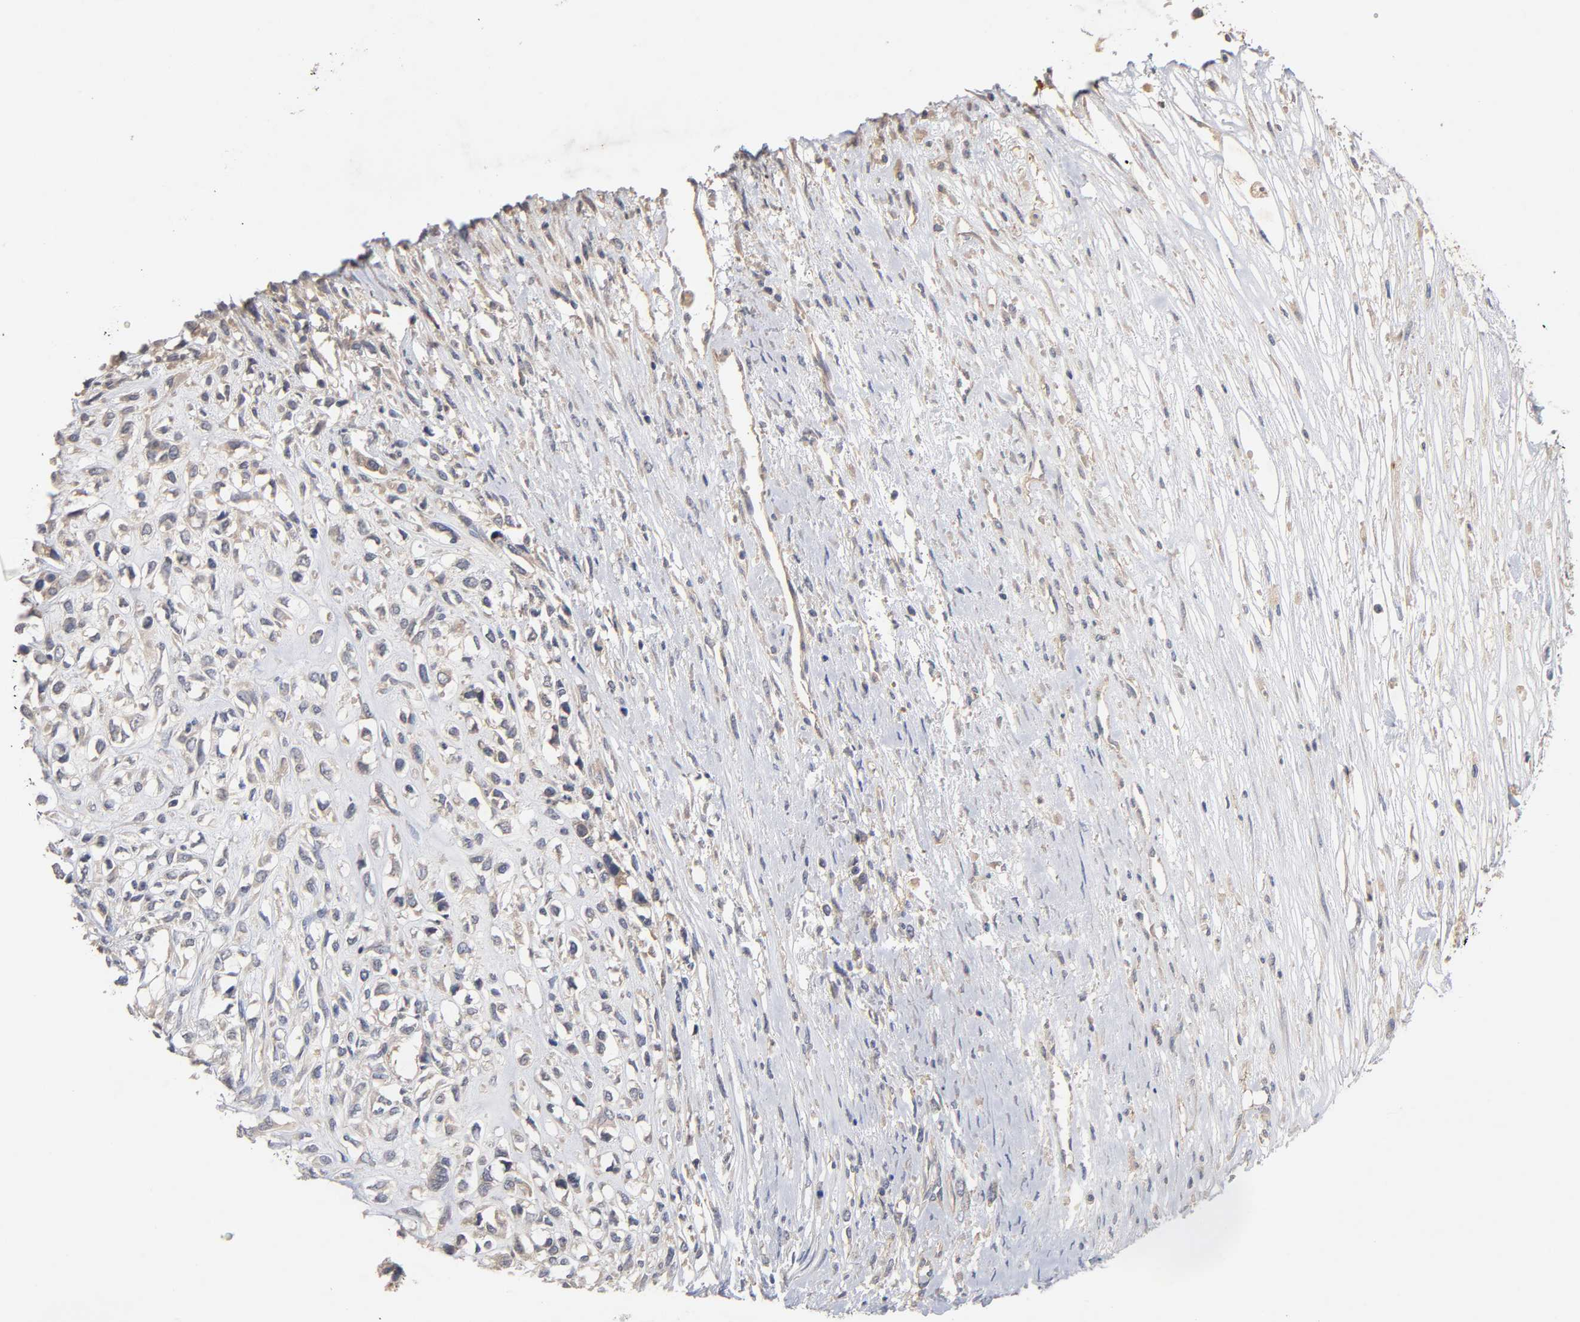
{"staining": {"intensity": "weak", "quantity": ">75%", "location": "cytoplasmic/membranous"}, "tissue": "head and neck cancer", "cell_type": "Tumor cells", "image_type": "cancer", "snomed": [{"axis": "morphology", "description": "Necrosis, NOS"}, {"axis": "morphology", "description": "Neoplasm, malignant, NOS"}, {"axis": "topography", "description": "Salivary gland"}, {"axis": "topography", "description": "Head-Neck"}], "caption": "Immunohistochemical staining of head and neck cancer (malignant neoplasm) displays low levels of weak cytoplasmic/membranous expression in about >75% of tumor cells. (IHC, brightfield microscopy, high magnification).", "gene": "PDZD11", "patient": {"sex": "male", "age": 43}}